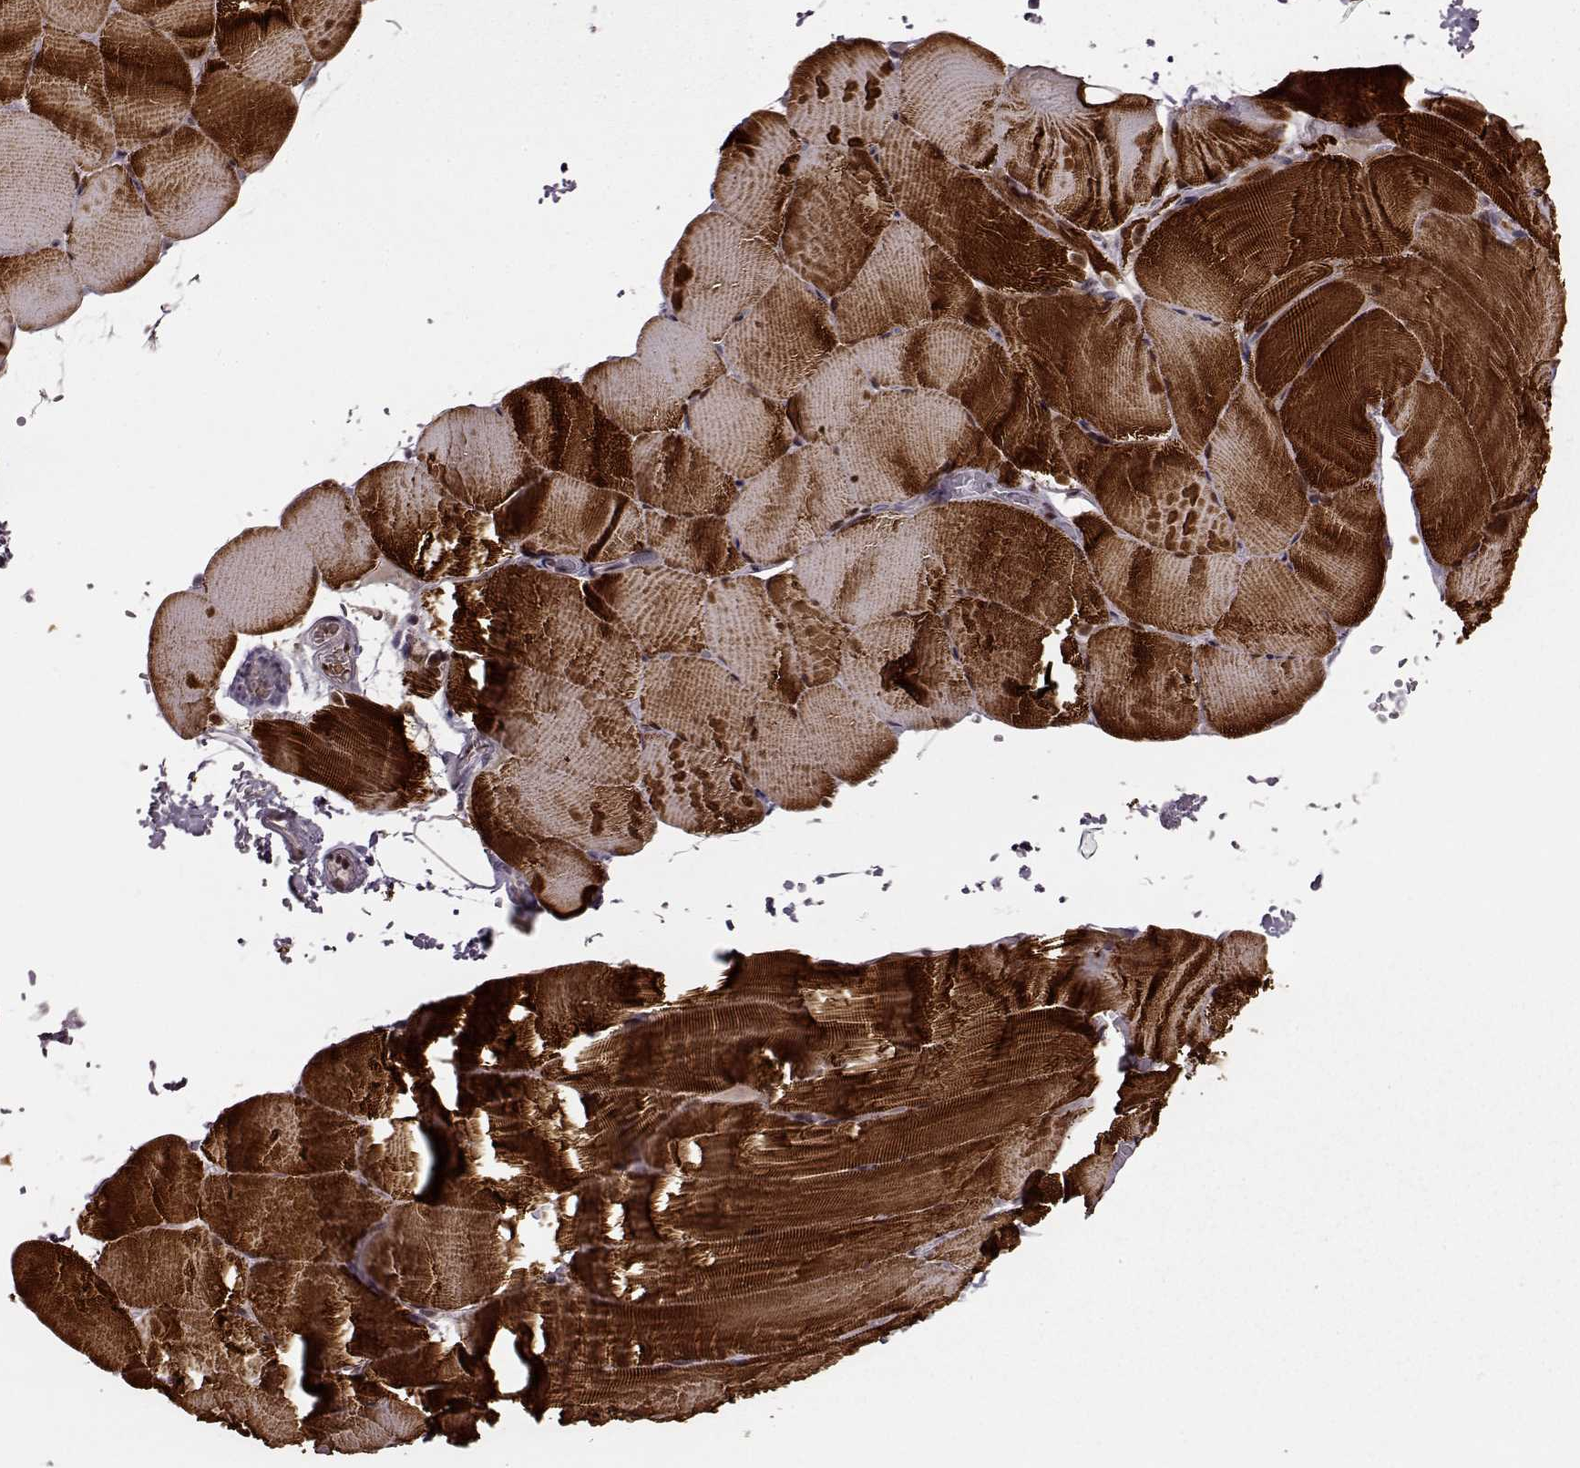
{"staining": {"intensity": "strong", "quantity": ">75%", "location": "cytoplasmic/membranous,nuclear"}, "tissue": "skeletal muscle", "cell_type": "Myocytes", "image_type": "normal", "snomed": [{"axis": "morphology", "description": "Normal tissue, NOS"}, {"axis": "topography", "description": "Skeletal muscle"}], "caption": "Skeletal muscle stained with DAB (3,3'-diaminobenzidine) IHC demonstrates high levels of strong cytoplasmic/membranous,nuclear positivity in approximately >75% of myocytes.", "gene": "FTO", "patient": {"sex": "female", "age": 37}}